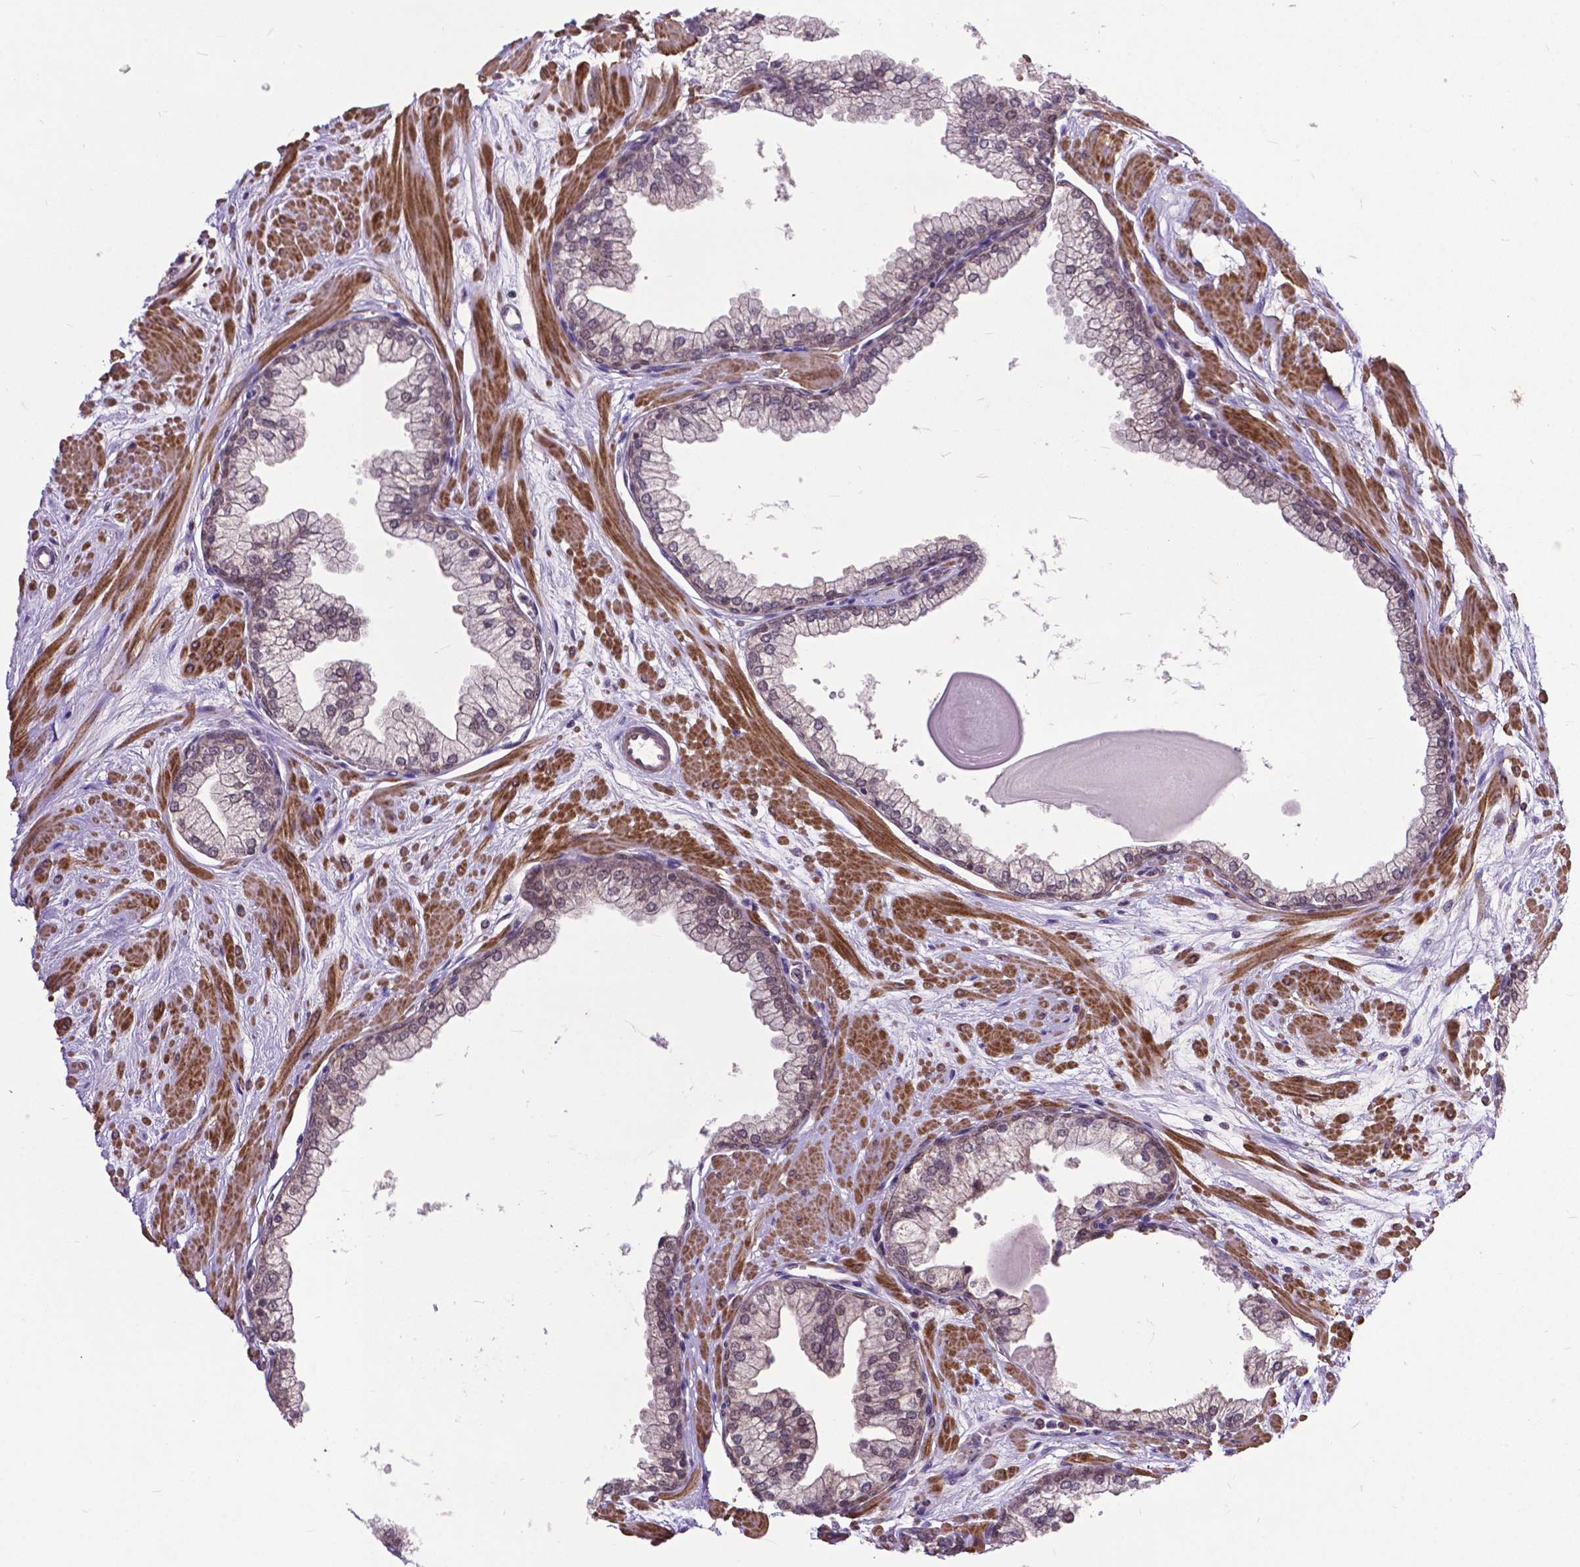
{"staining": {"intensity": "weak", "quantity": "<25%", "location": "cytoplasmic/membranous,nuclear"}, "tissue": "prostate", "cell_type": "Glandular cells", "image_type": "normal", "snomed": [{"axis": "morphology", "description": "Normal tissue, NOS"}, {"axis": "topography", "description": "Prostate"}, {"axis": "topography", "description": "Peripheral nerve tissue"}], "caption": "IHC of benign prostate displays no expression in glandular cells.", "gene": "OTUB1", "patient": {"sex": "male", "age": 61}}